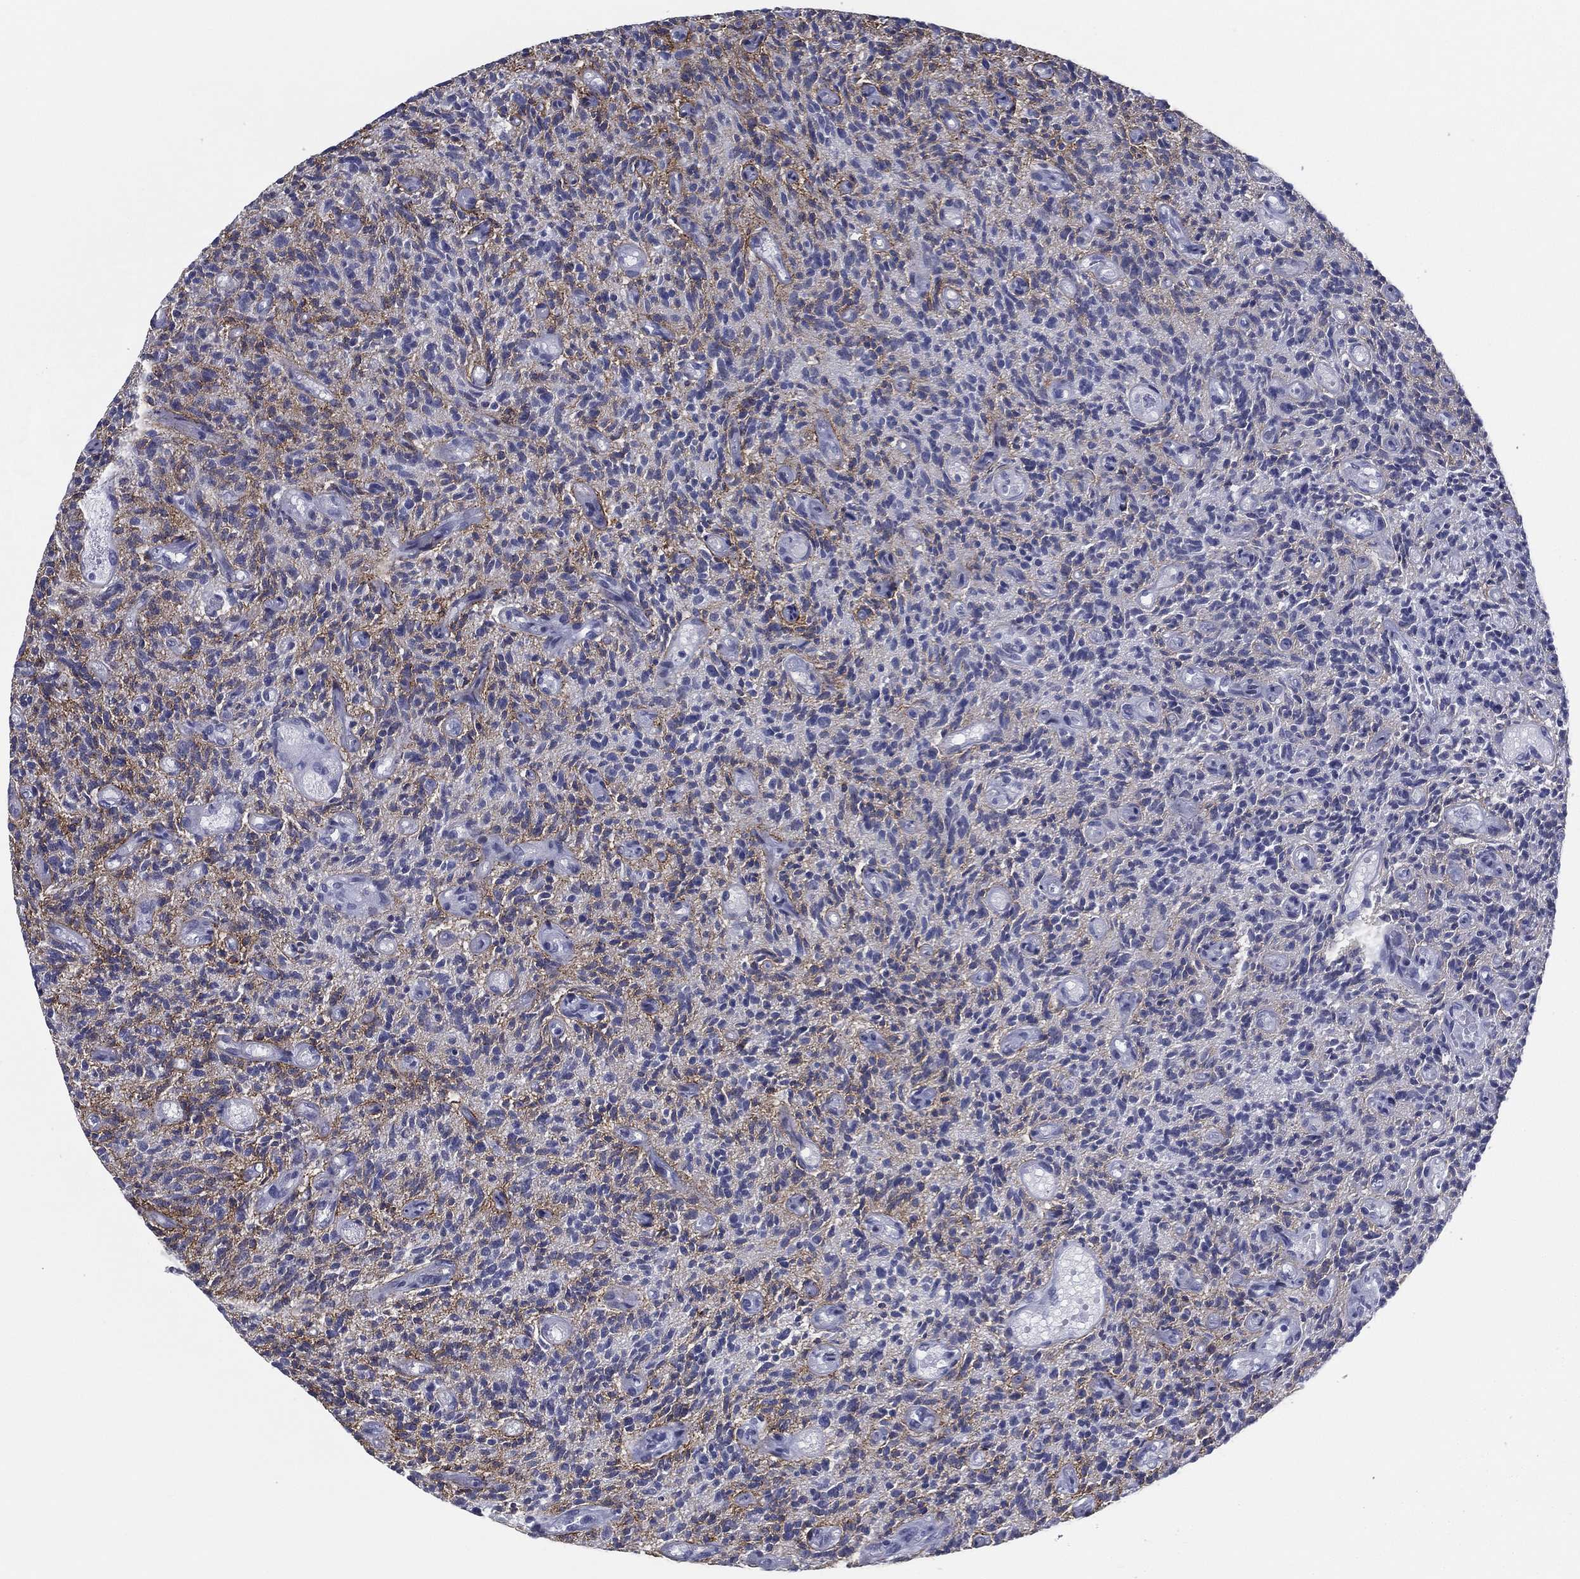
{"staining": {"intensity": "negative", "quantity": "none", "location": "none"}, "tissue": "glioma", "cell_type": "Tumor cells", "image_type": "cancer", "snomed": [{"axis": "morphology", "description": "Glioma, malignant, High grade"}, {"axis": "topography", "description": "Brain"}], "caption": "Immunohistochemistry (IHC) of human glioma exhibits no expression in tumor cells.", "gene": "CYB561D2", "patient": {"sex": "male", "age": 64}}